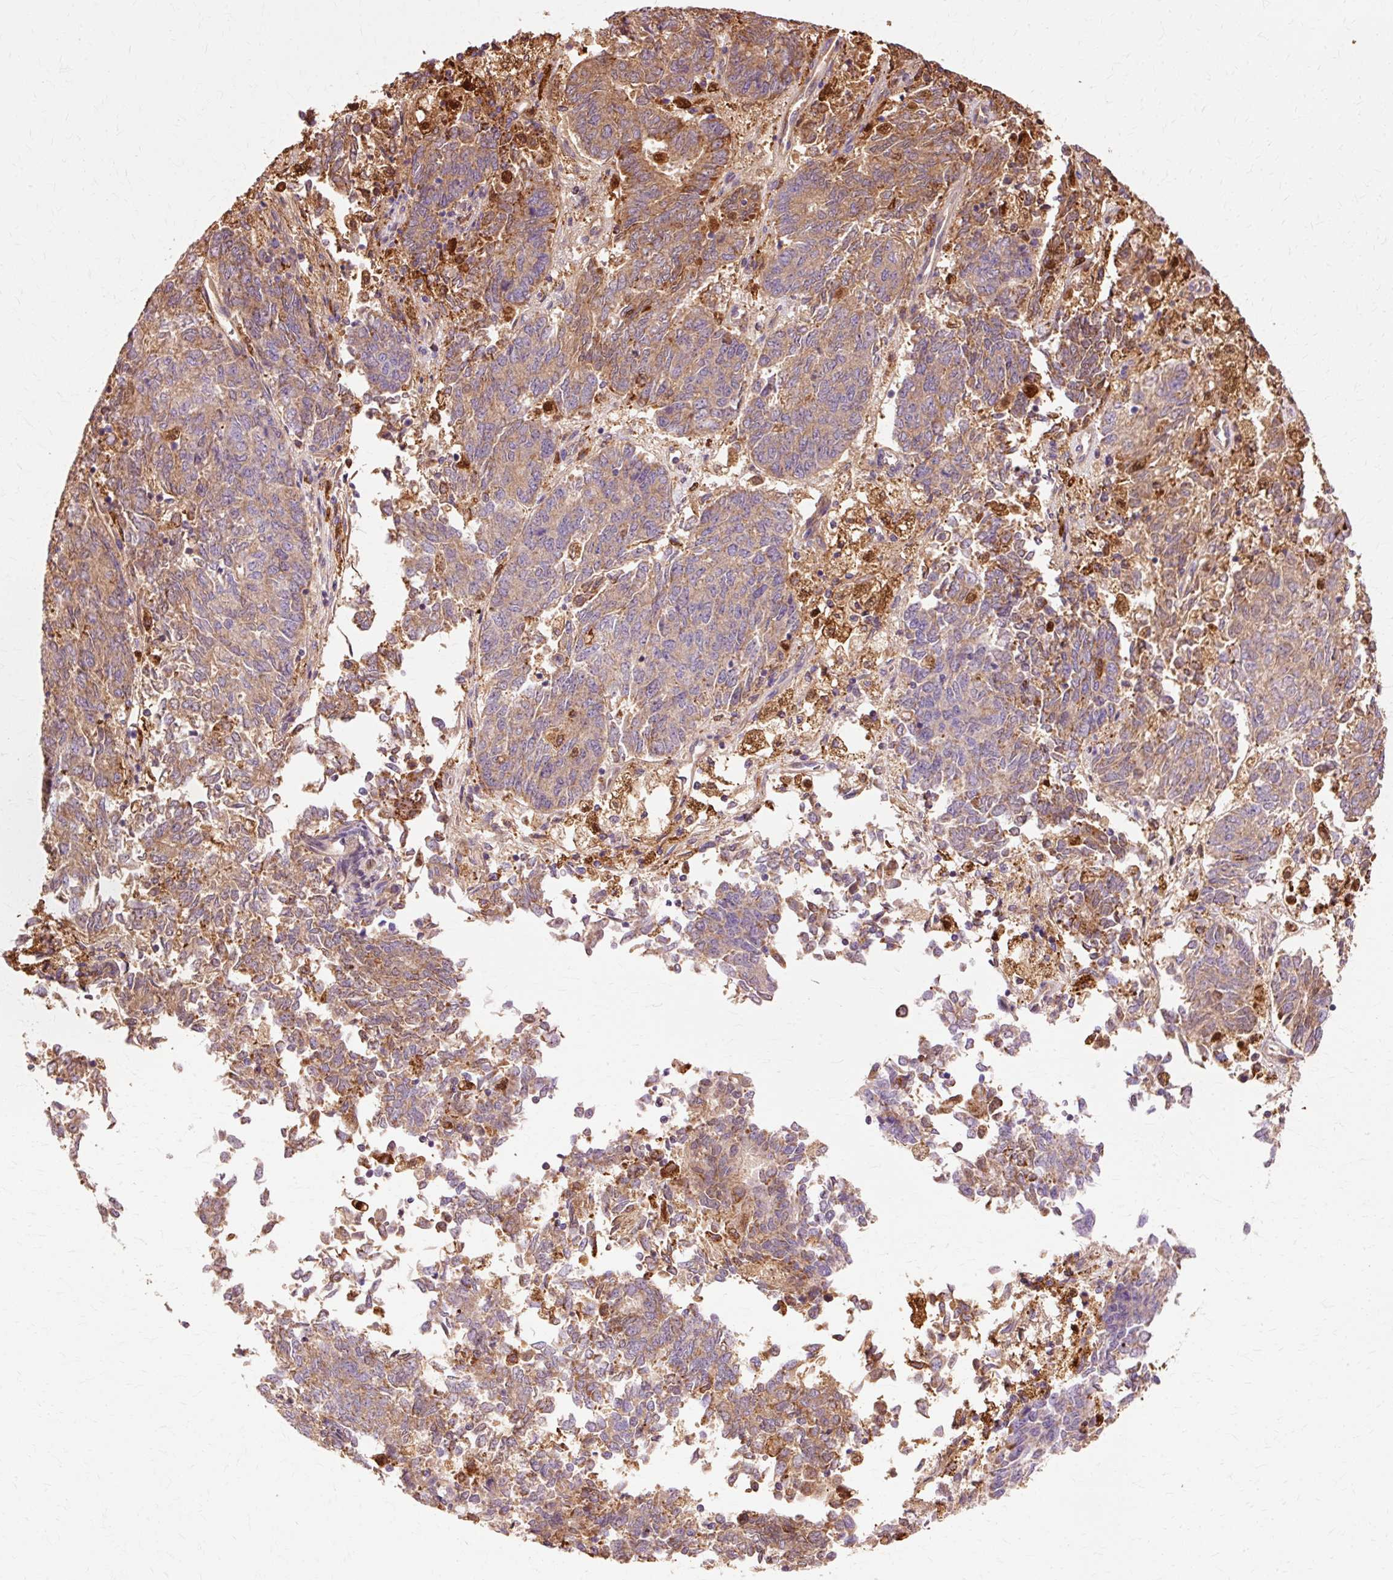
{"staining": {"intensity": "moderate", "quantity": "25%-75%", "location": "cytoplasmic/membranous"}, "tissue": "endometrial cancer", "cell_type": "Tumor cells", "image_type": "cancer", "snomed": [{"axis": "morphology", "description": "Adenocarcinoma, NOS"}, {"axis": "topography", "description": "Endometrium"}], "caption": "A micrograph showing moderate cytoplasmic/membranous staining in approximately 25%-75% of tumor cells in endometrial cancer (adenocarcinoma), as visualized by brown immunohistochemical staining.", "gene": "GPX1", "patient": {"sex": "female", "age": 80}}